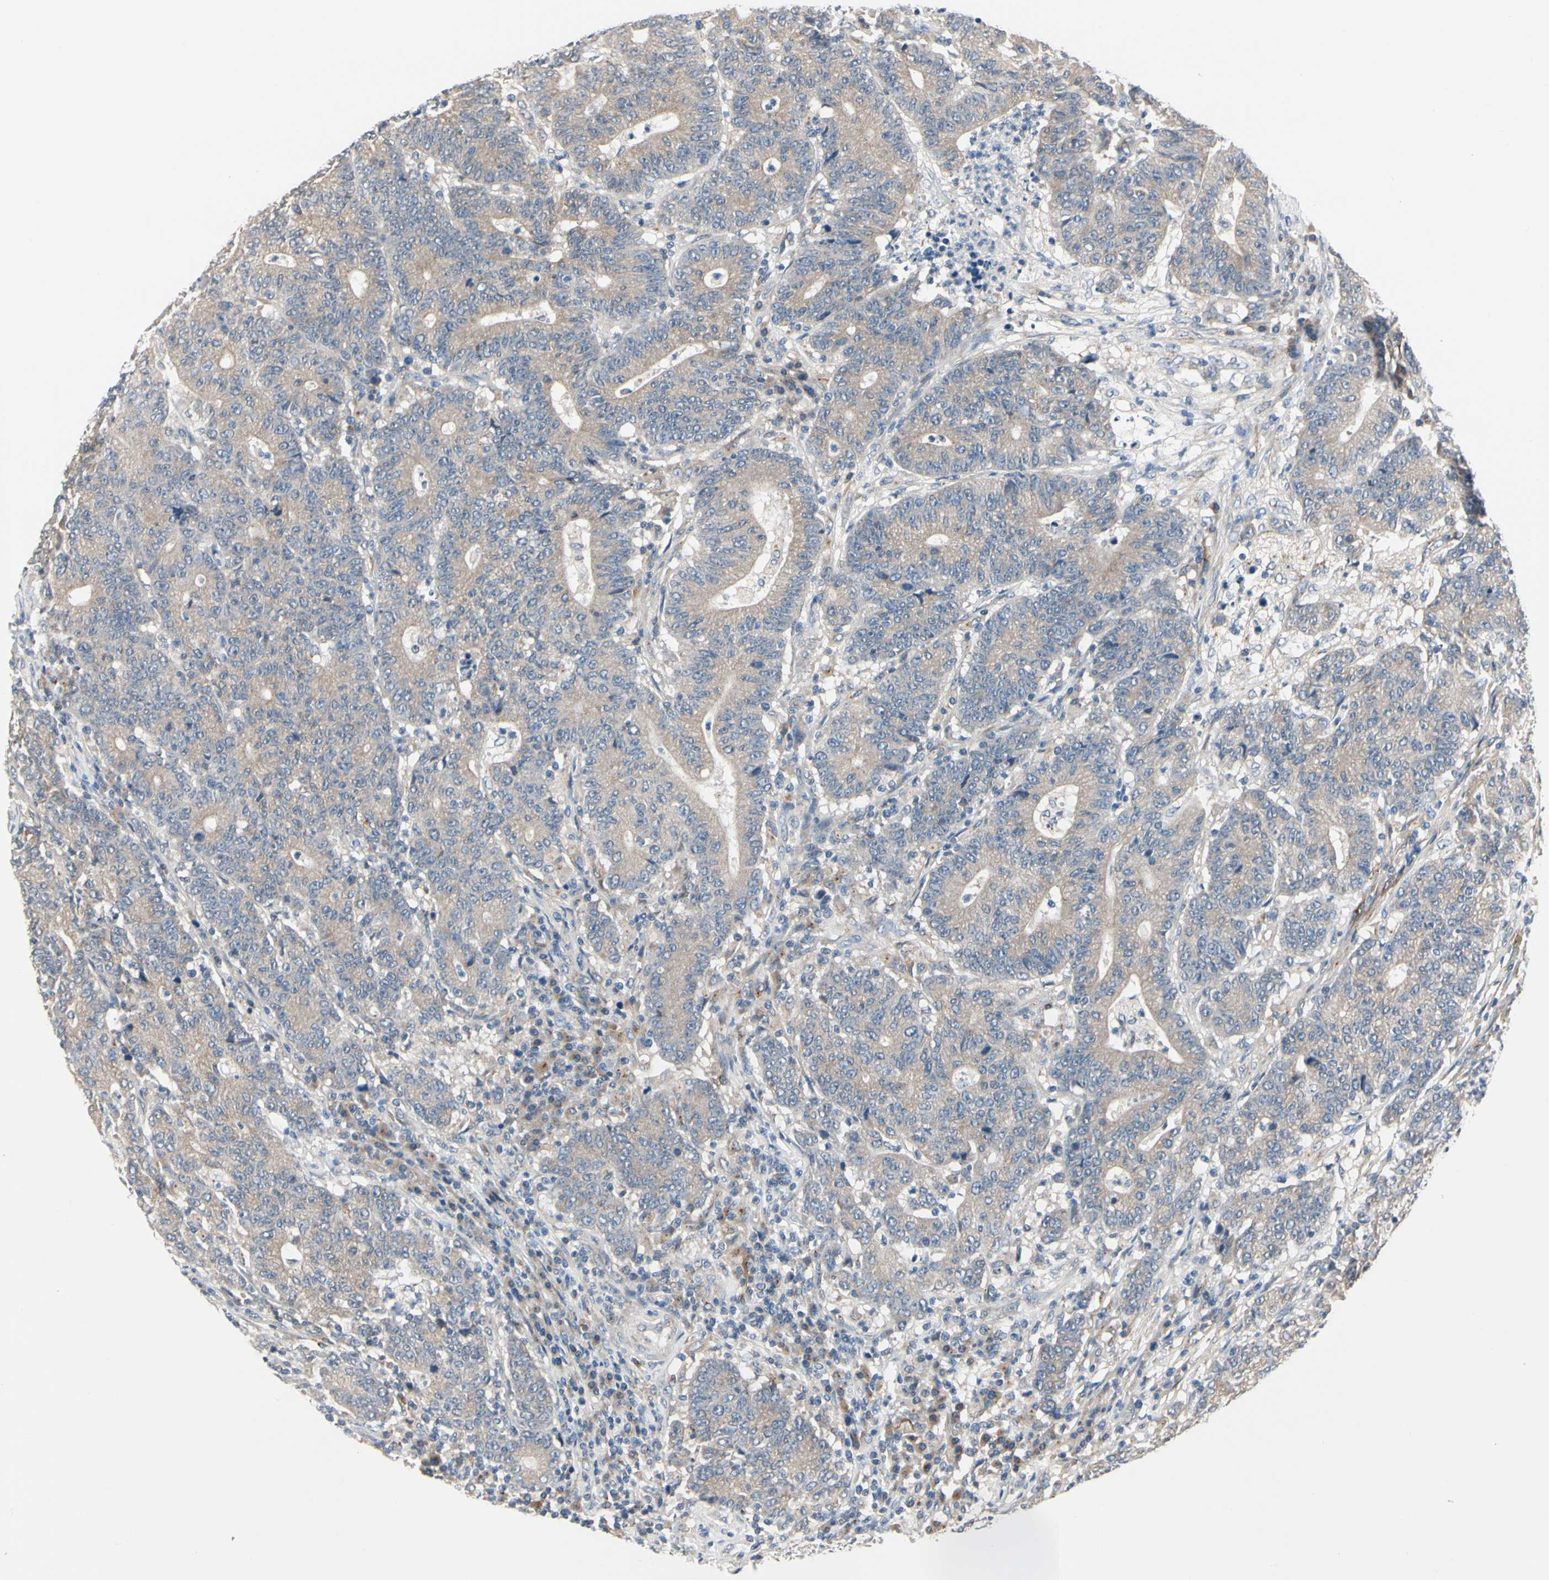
{"staining": {"intensity": "weak", "quantity": ">75%", "location": "cytoplasmic/membranous"}, "tissue": "colorectal cancer", "cell_type": "Tumor cells", "image_type": "cancer", "snomed": [{"axis": "morphology", "description": "Normal tissue, NOS"}, {"axis": "morphology", "description": "Adenocarcinoma, NOS"}, {"axis": "topography", "description": "Colon"}], "caption": "An IHC histopathology image of tumor tissue is shown. Protein staining in brown shows weak cytoplasmic/membranous positivity in colorectal cancer within tumor cells. The protein of interest is shown in brown color, while the nuclei are stained blue.", "gene": "PRKAR2B", "patient": {"sex": "female", "age": 75}}